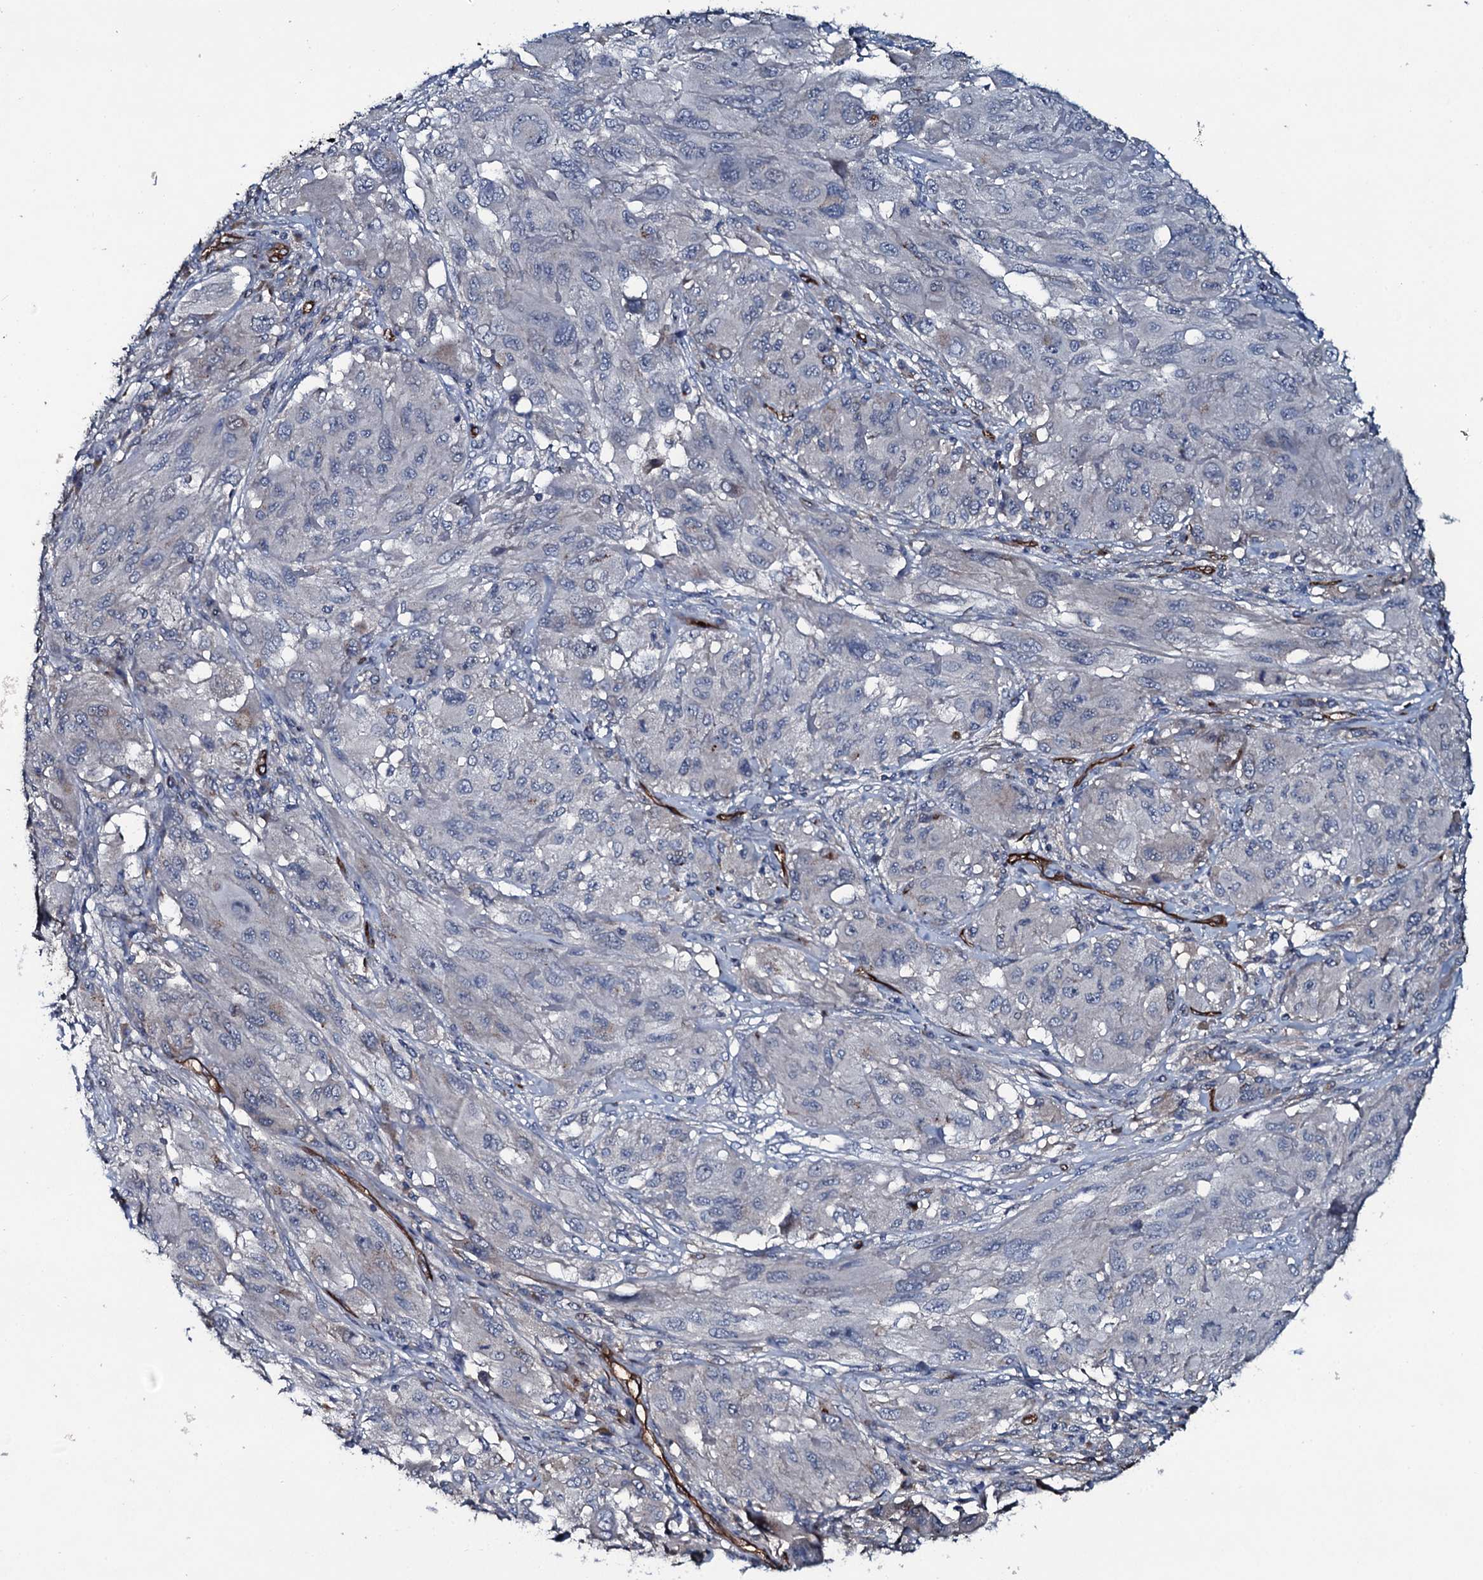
{"staining": {"intensity": "negative", "quantity": "none", "location": "none"}, "tissue": "melanoma", "cell_type": "Tumor cells", "image_type": "cancer", "snomed": [{"axis": "morphology", "description": "Malignant melanoma, NOS"}, {"axis": "topography", "description": "Skin"}], "caption": "DAB (3,3'-diaminobenzidine) immunohistochemical staining of malignant melanoma reveals no significant positivity in tumor cells.", "gene": "CLEC14A", "patient": {"sex": "female", "age": 91}}